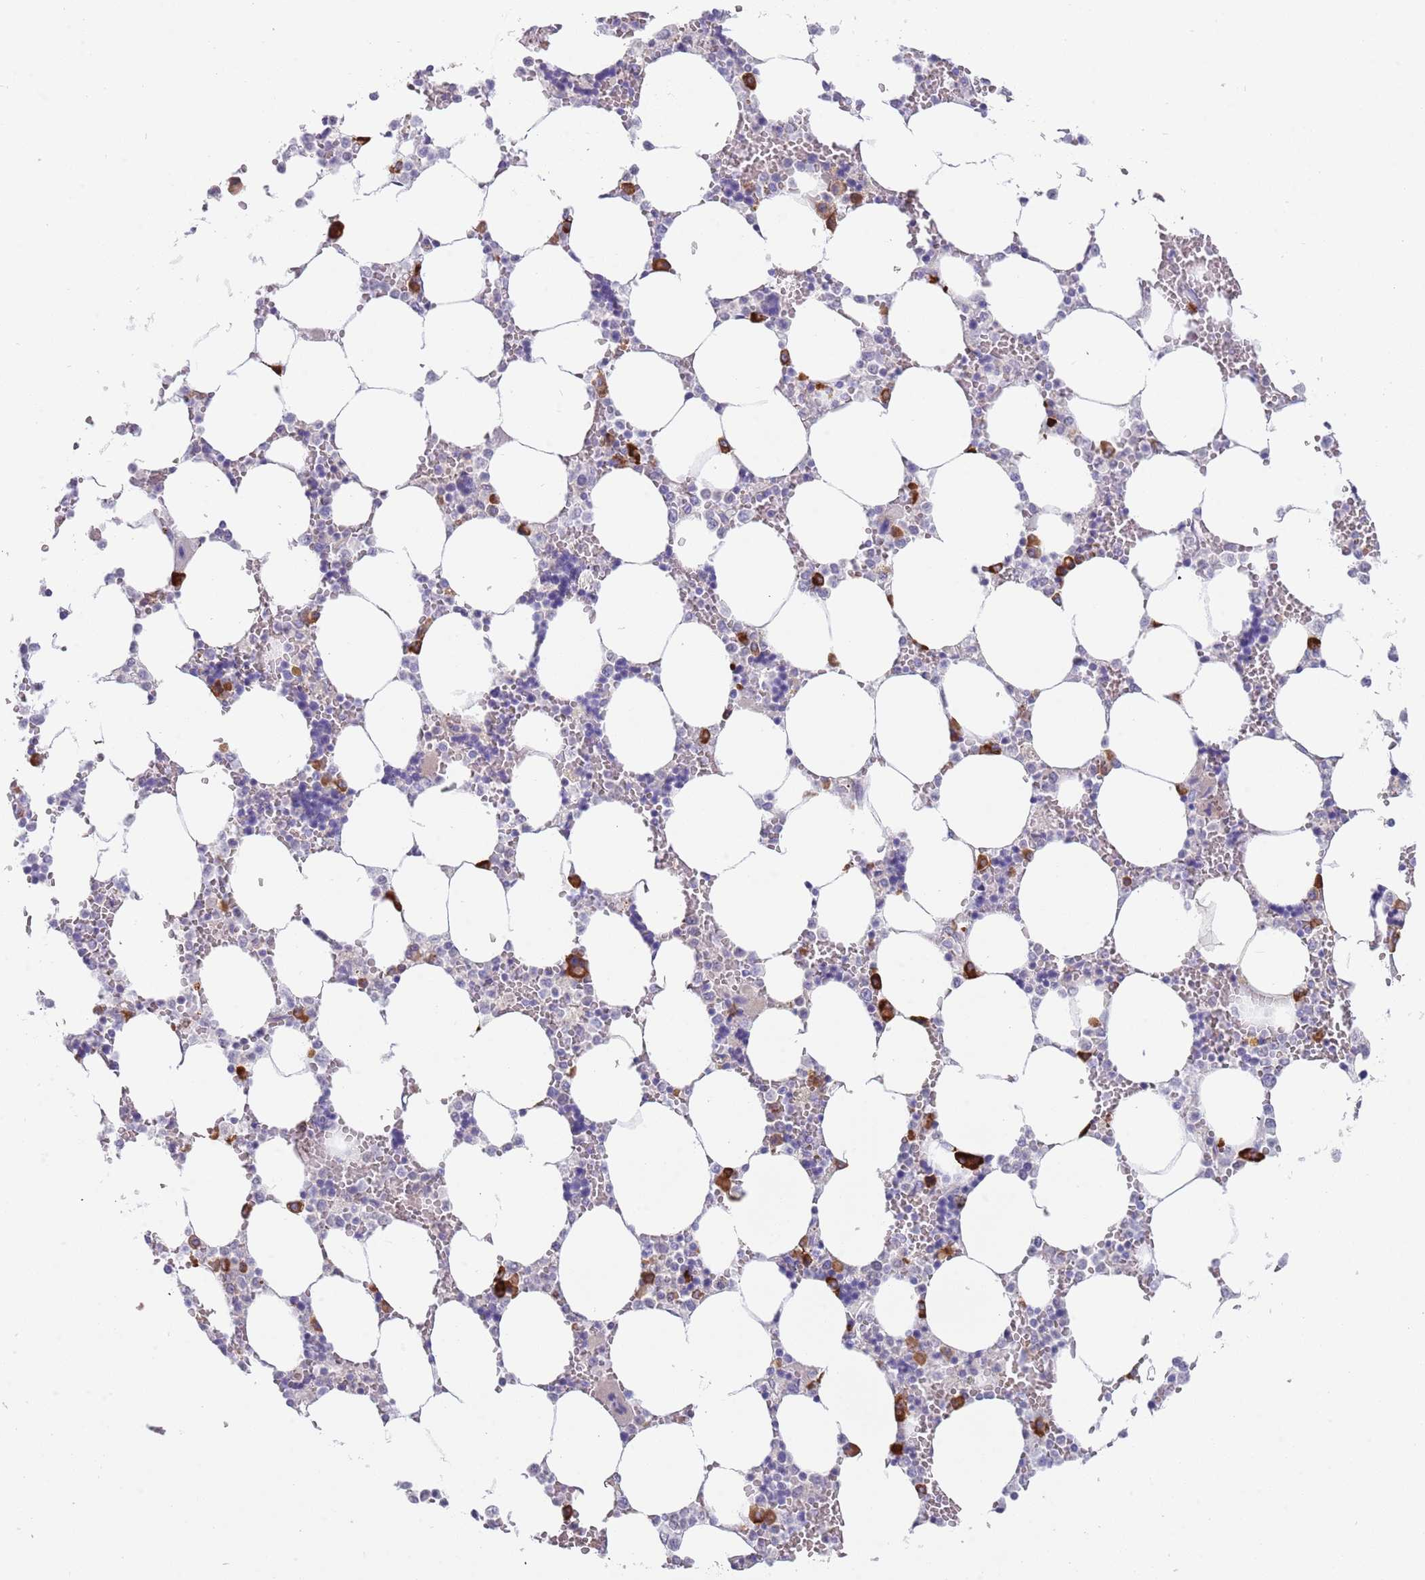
{"staining": {"intensity": "strong", "quantity": "<25%", "location": "cytoplasmic/membranous"}, "tissue": "bone marrow", "cell_type": "Hematopoietic cells", "image_type": "normal", "snomed": [{"axis": "morphology", "description": "Normal tissue, NOS"}, {"axis": "topography", "description": "Bone marrow"}], "caption": "Immunohistochemical staining of normal bone marrow reveals strong cytoplasmic/membranous protein staining in about <25% of hematopoietic cells.", "gene": "TNRC6C", "patient": {"sex": "male", "age": 64}}